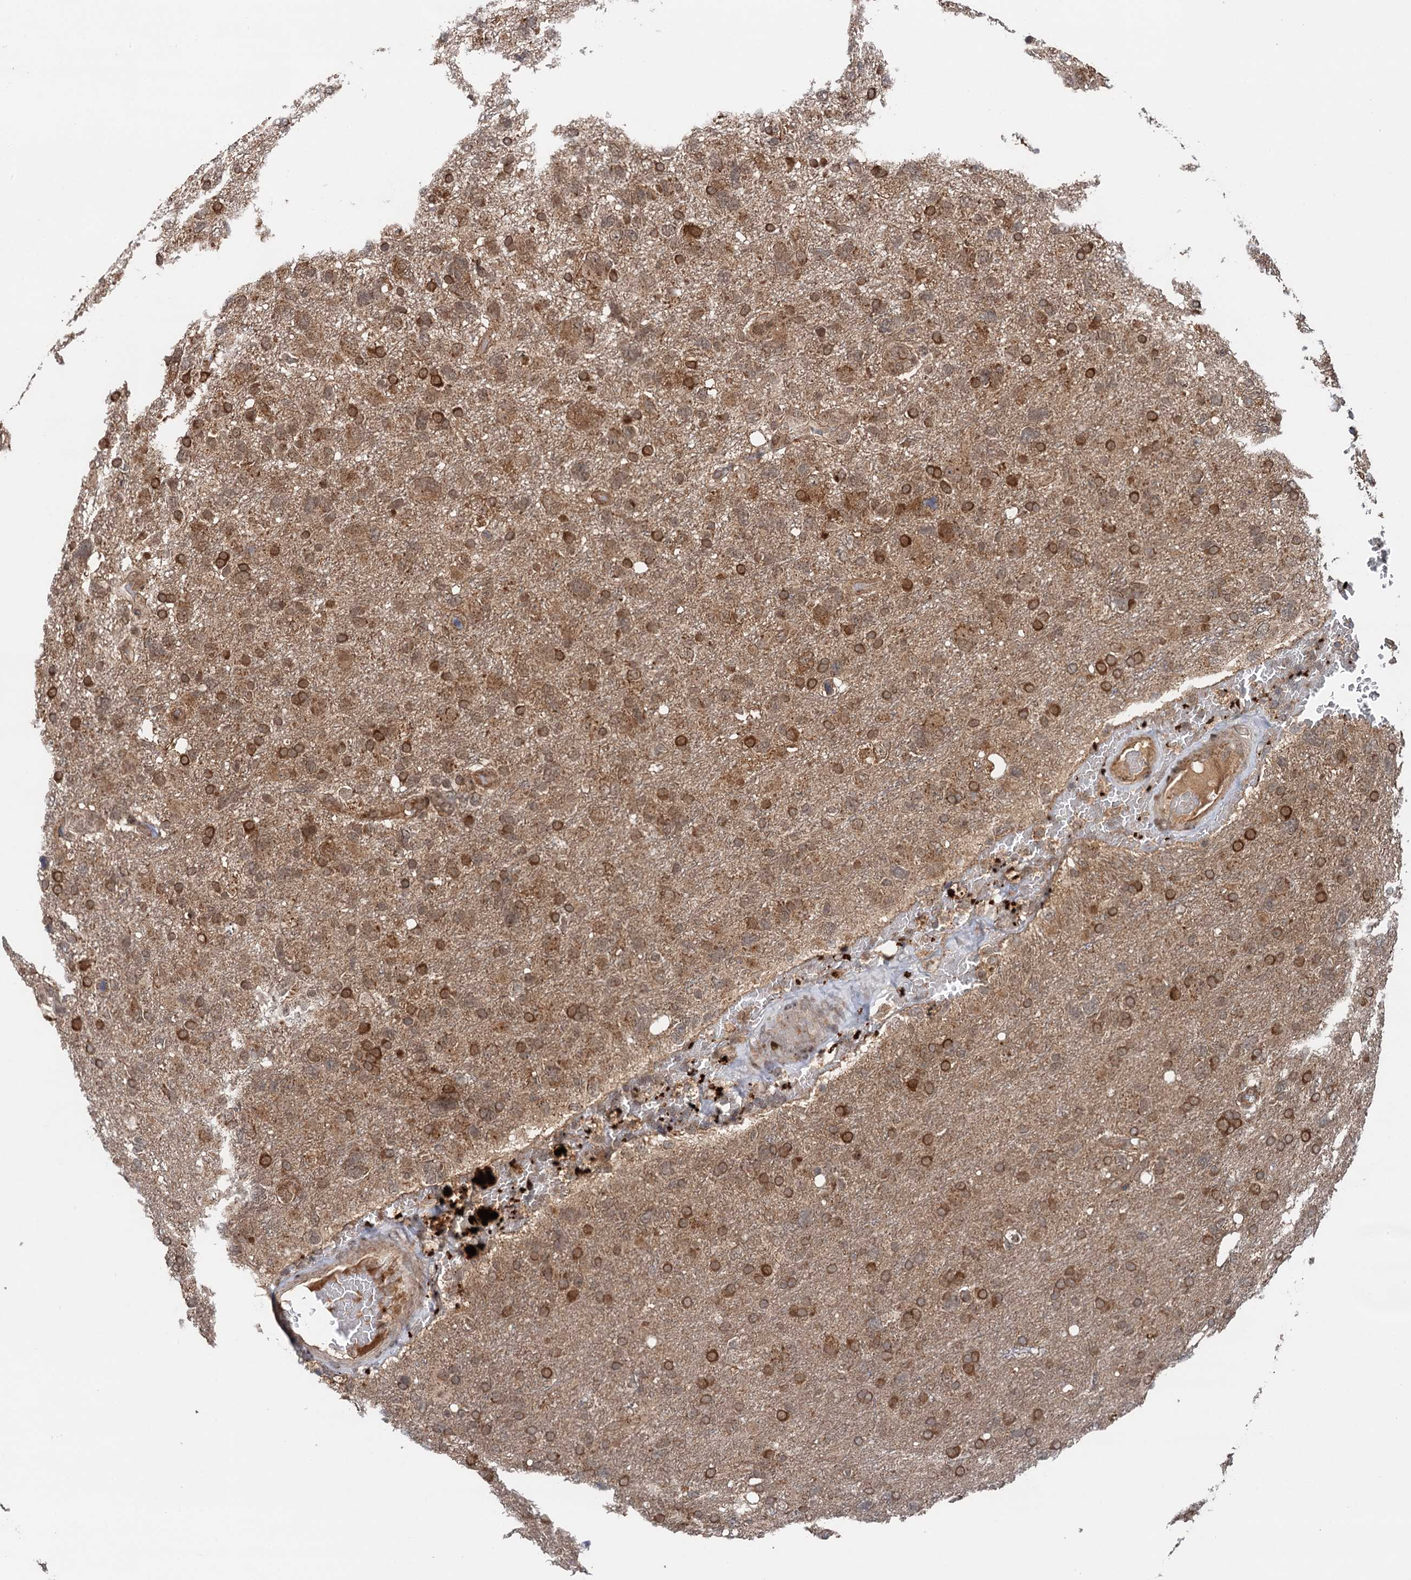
{"staining": {"intensity": "moderate", "quantity": ">75%", "location": "cytoplasmic/membranous"}, "tissue": "glioma", "cell_type": "Tumor cells", "image_type": "cancer", "snomed": [{"axis": "morphology", "description": "Glioma, malignant, High grade"}, {"axis": "topography", "description": "Brain"}], "caption": "The histopathology image demonstrates a brown stain indicating the presence of a protein in the cytoplasmic/membranous of tumor cells in glioma.", "gene": "NLRP10", "patient": {"sex": "male", "age": 61}}